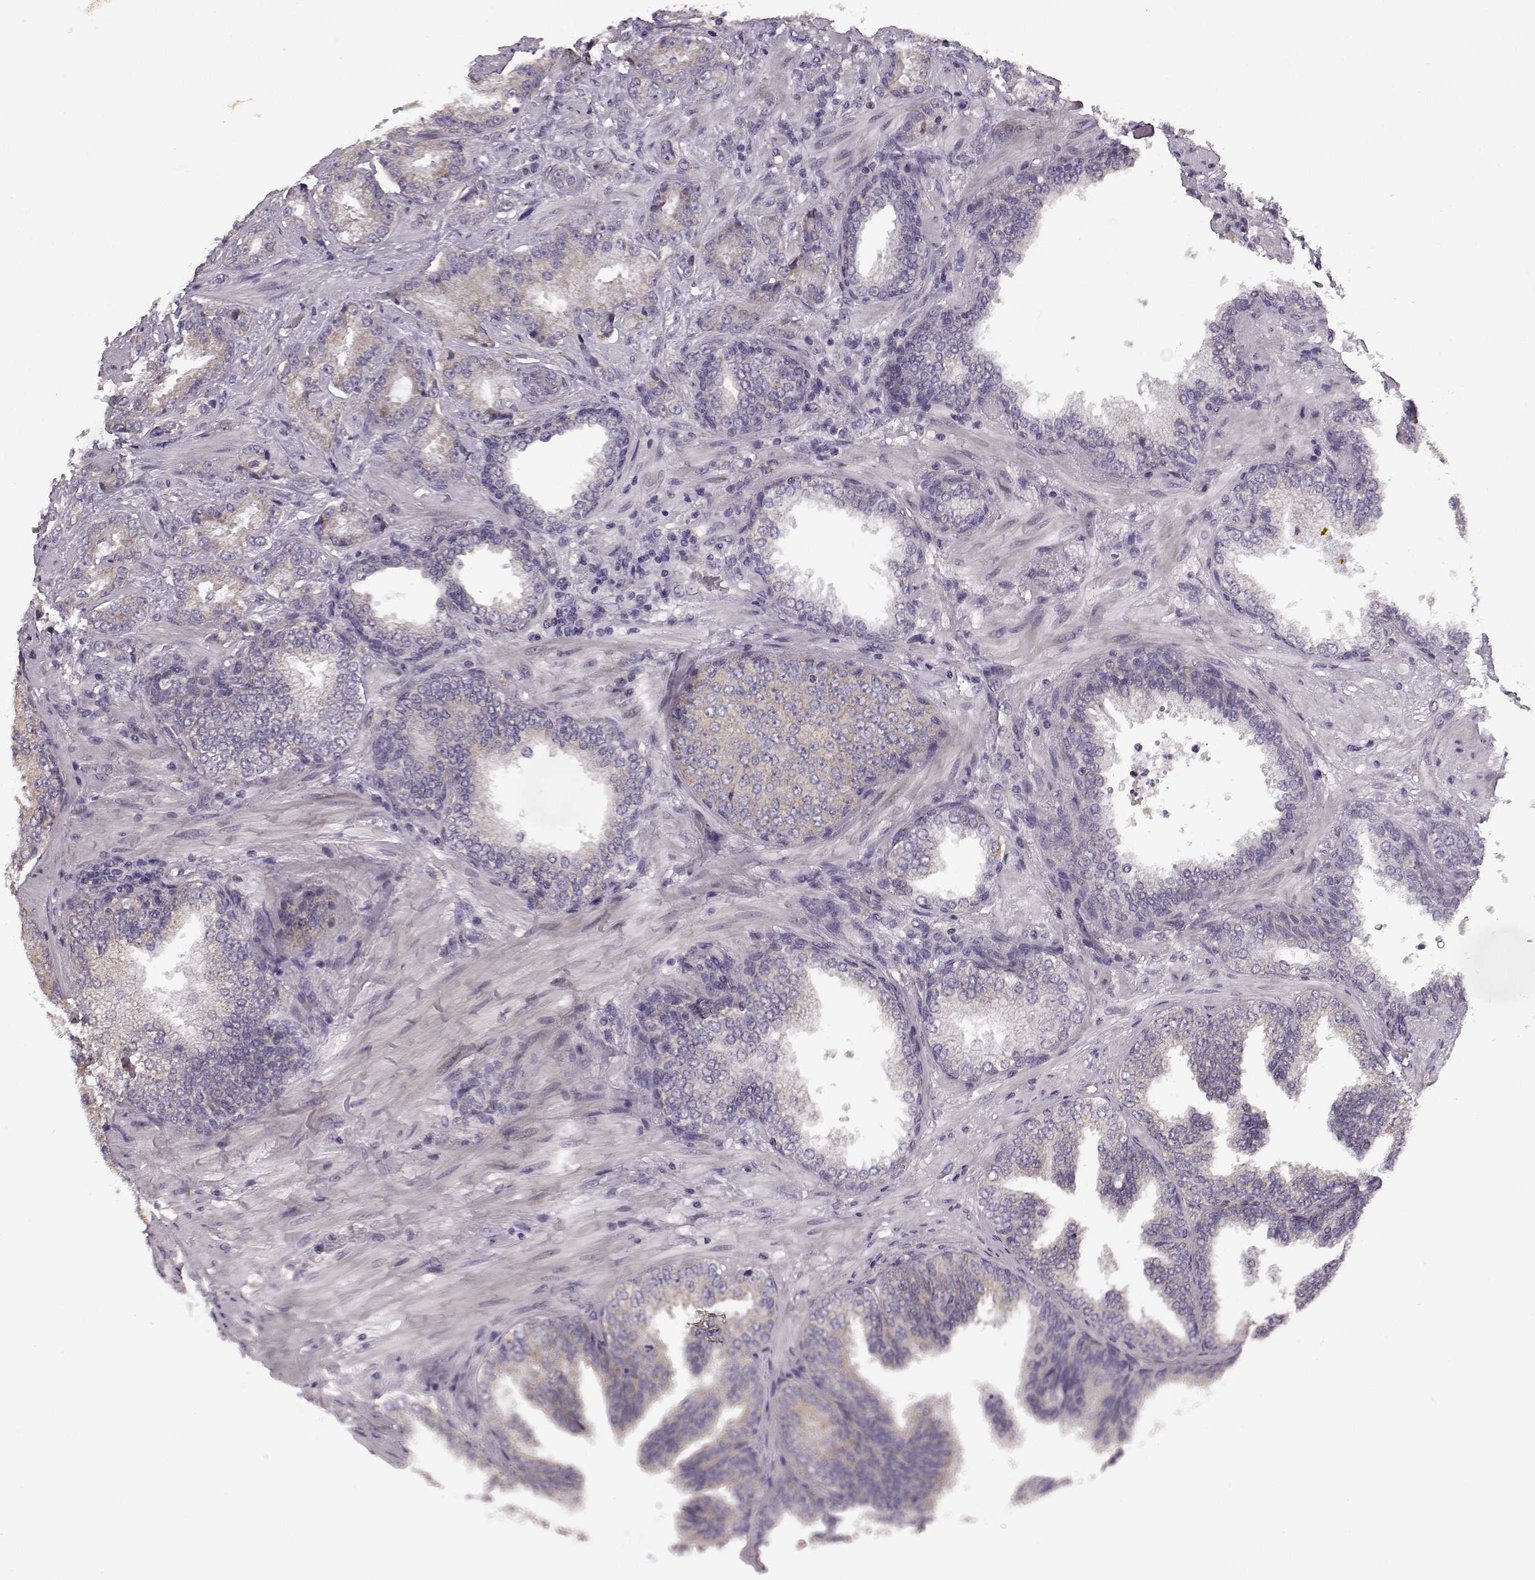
{"staining": {"intensity": "weak", "quantity": "25%-75%", "location": "cytoplasmic/membranous"}, "tissue": "prostate cancer", "cell_type": "Tumor cells", "image_type": "cancer", "snomed": [{"axis": "morphology", "description": "Adenocarcinoma, Low grade"}, {"axis": "topography", "description": "Prostate"}], "caption": "High-power microscopy captured an immunohistochemistry micrograph of adenocarcinoma (low-grade) (prostate), revealing weak cytoplasmic/membranous staining in about 25%-75% of tumor cells. The staining is performed using DAB (3,3'-diaminobenzidine) brown chromogen to label protein expression. The nuclei are counter-stained blue using hematoxylin.", "gene": "ERBB3", "patient": {"sex": "male", "age": 68}}